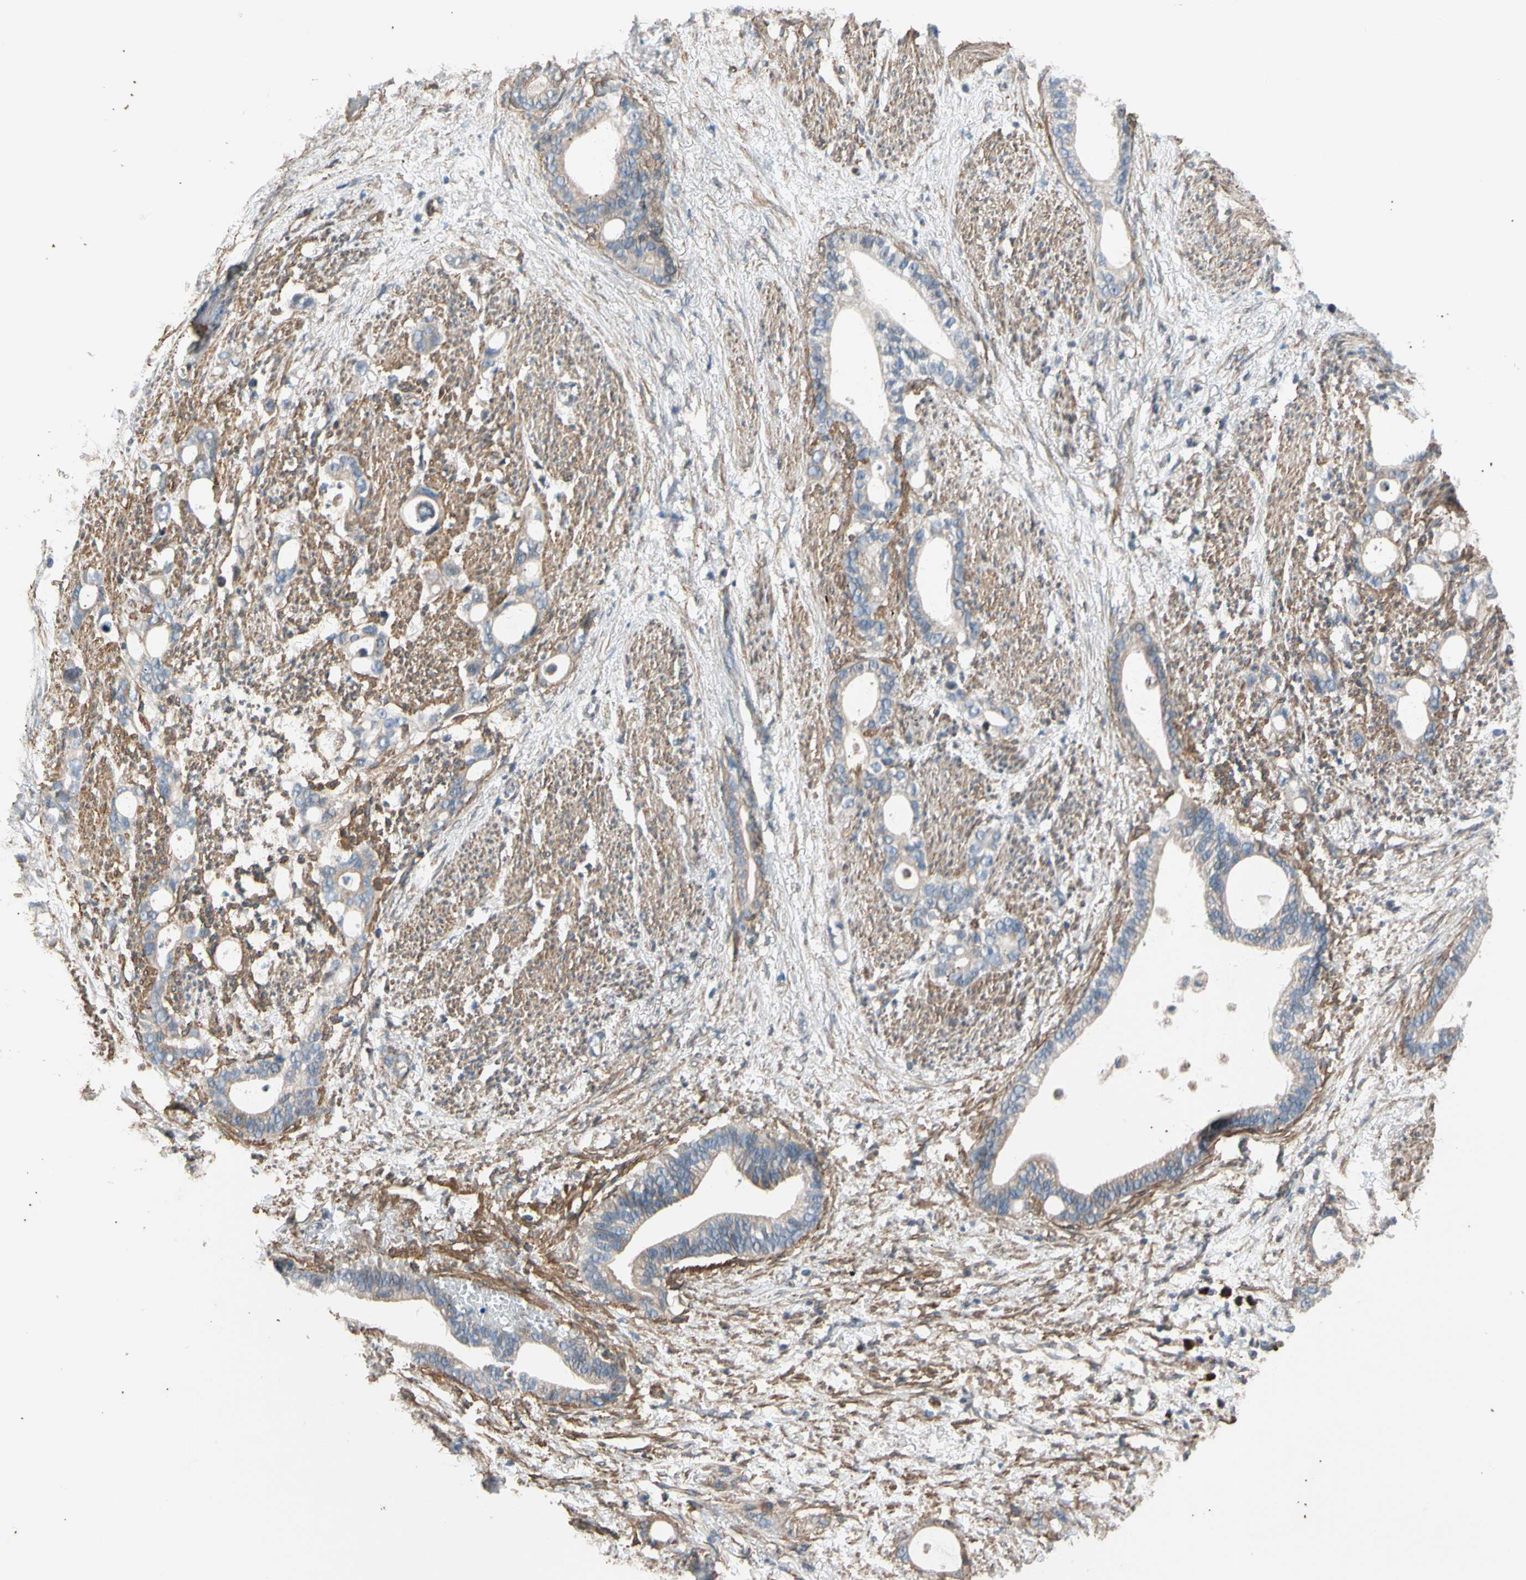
{"staining": {"intensity": "weak", "quantity": ">75%", "location": "cytoplasmic/membranous"}, "tissue": "stomach cancer", "cell_type": "Tumor cells", "image_type": "cancer", "snomed": [{"axis": "morphology", "description": "Adenocarcinoma, NOS"}, {"axis": "topography", "description": "Stomach"}], "caption": "Adenocarcinoma (stomach) tissue demonstrates weak cytoplasmic/membranous staining in about >75% of tumor cells, visualized by immunohistochemistry.", "gene": "LIMK2", "patient": {"sex": "female", "age": 75}}